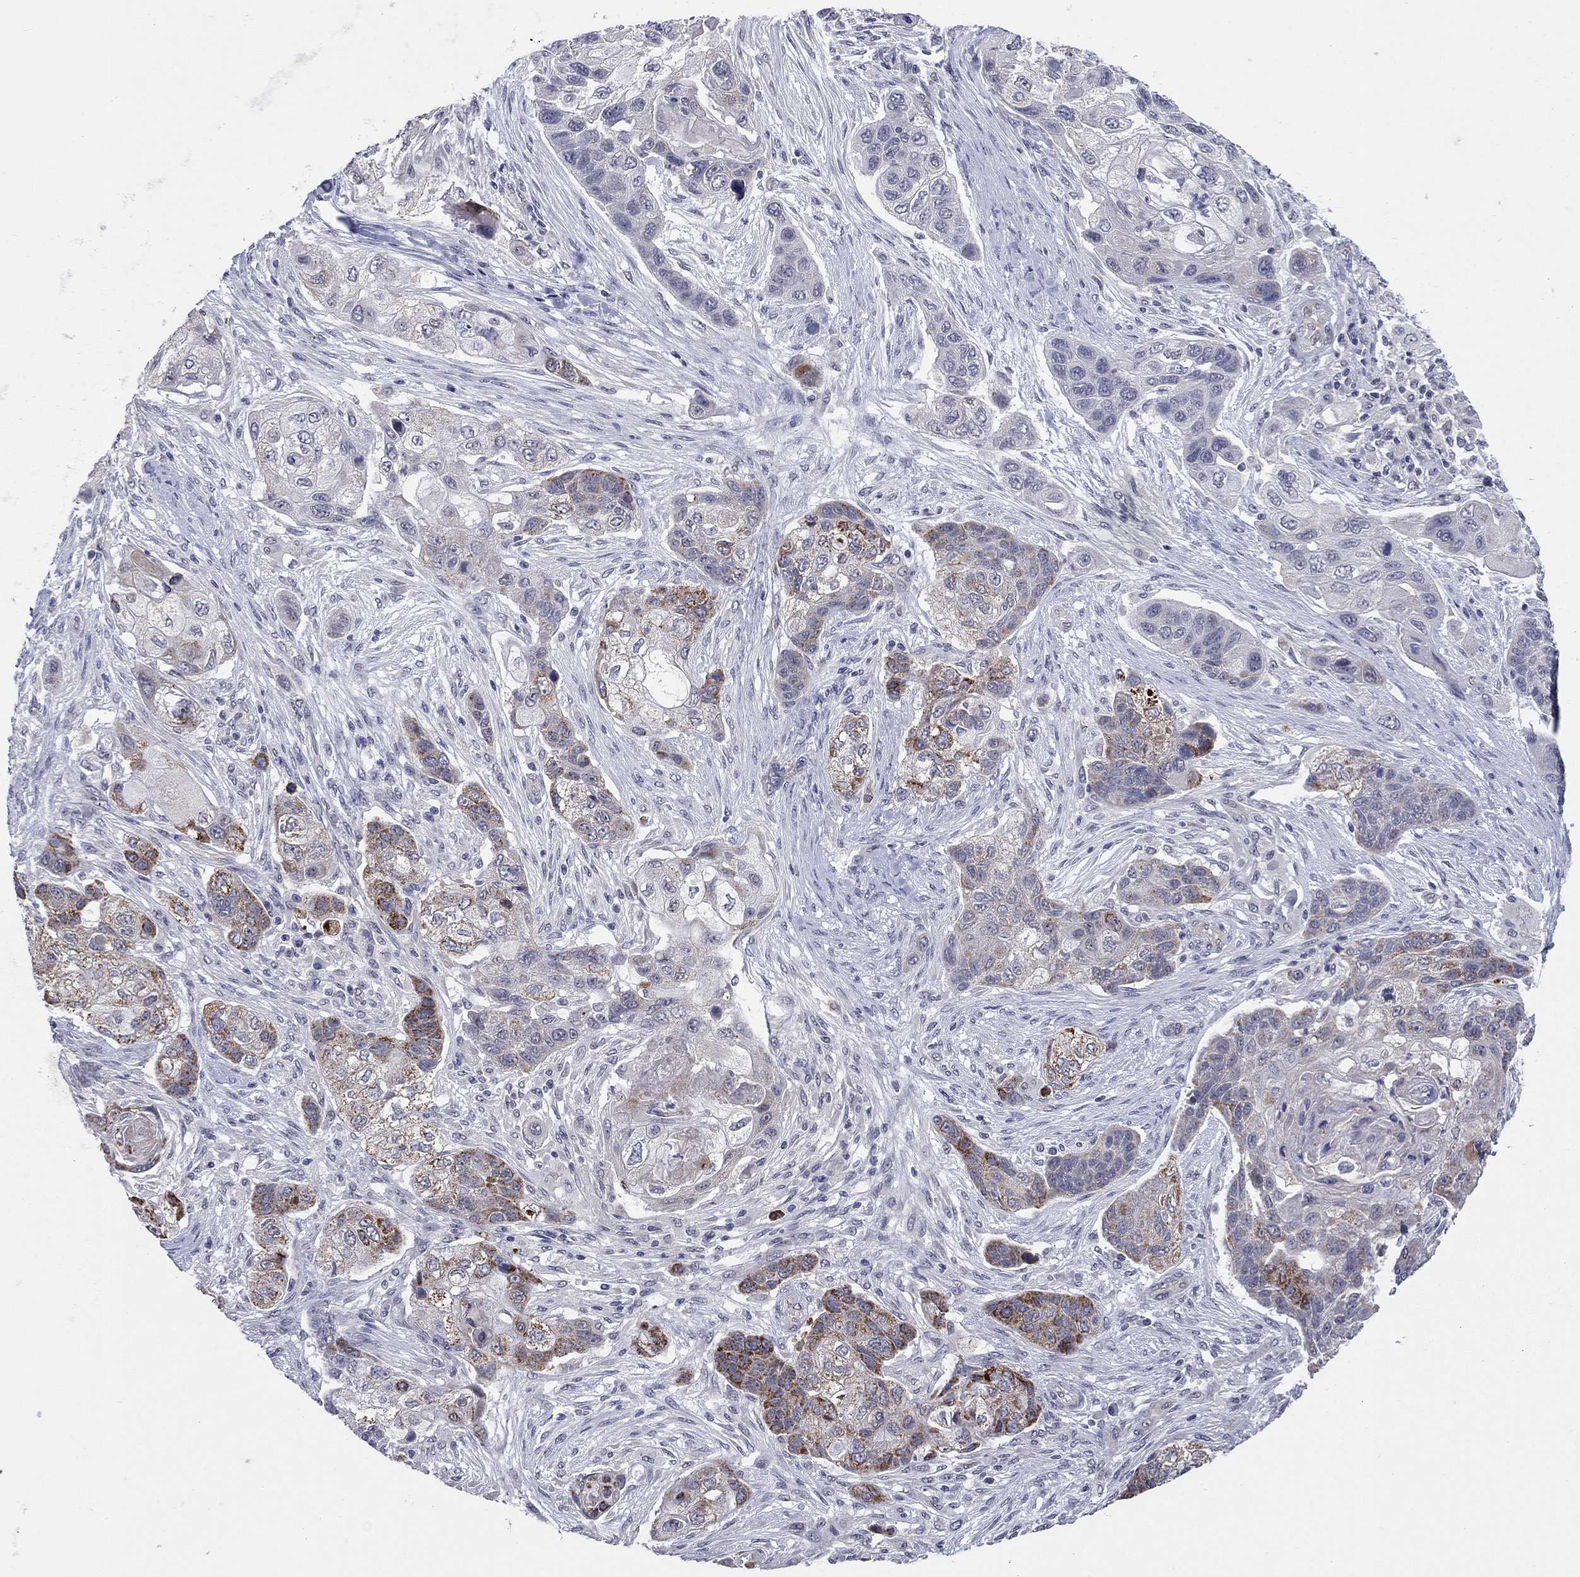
{"staining": {"intensity": "strong", "quantity": "25%-75%", "location": "cytoplasmic/membranous"}, "tissue": "lung cancer", "cell_type": "Tumor cells", "image_type": "cancer", "snomed": [{"axis": "morphology", "description": "Squamous cell carcinoma, NOS"}, {"axis": "topography", "description": "Lung"}], "caption": "Immunohistochemistry image of squamous cell carcinoma (lung) stained for a protein (brown), which shows high levels of strong cytoplasmic/membranous staining in approximately 25%-75% of tumor cells.", "gene": "SHOC2", "patient": {"sex": "male", "age": 69}}